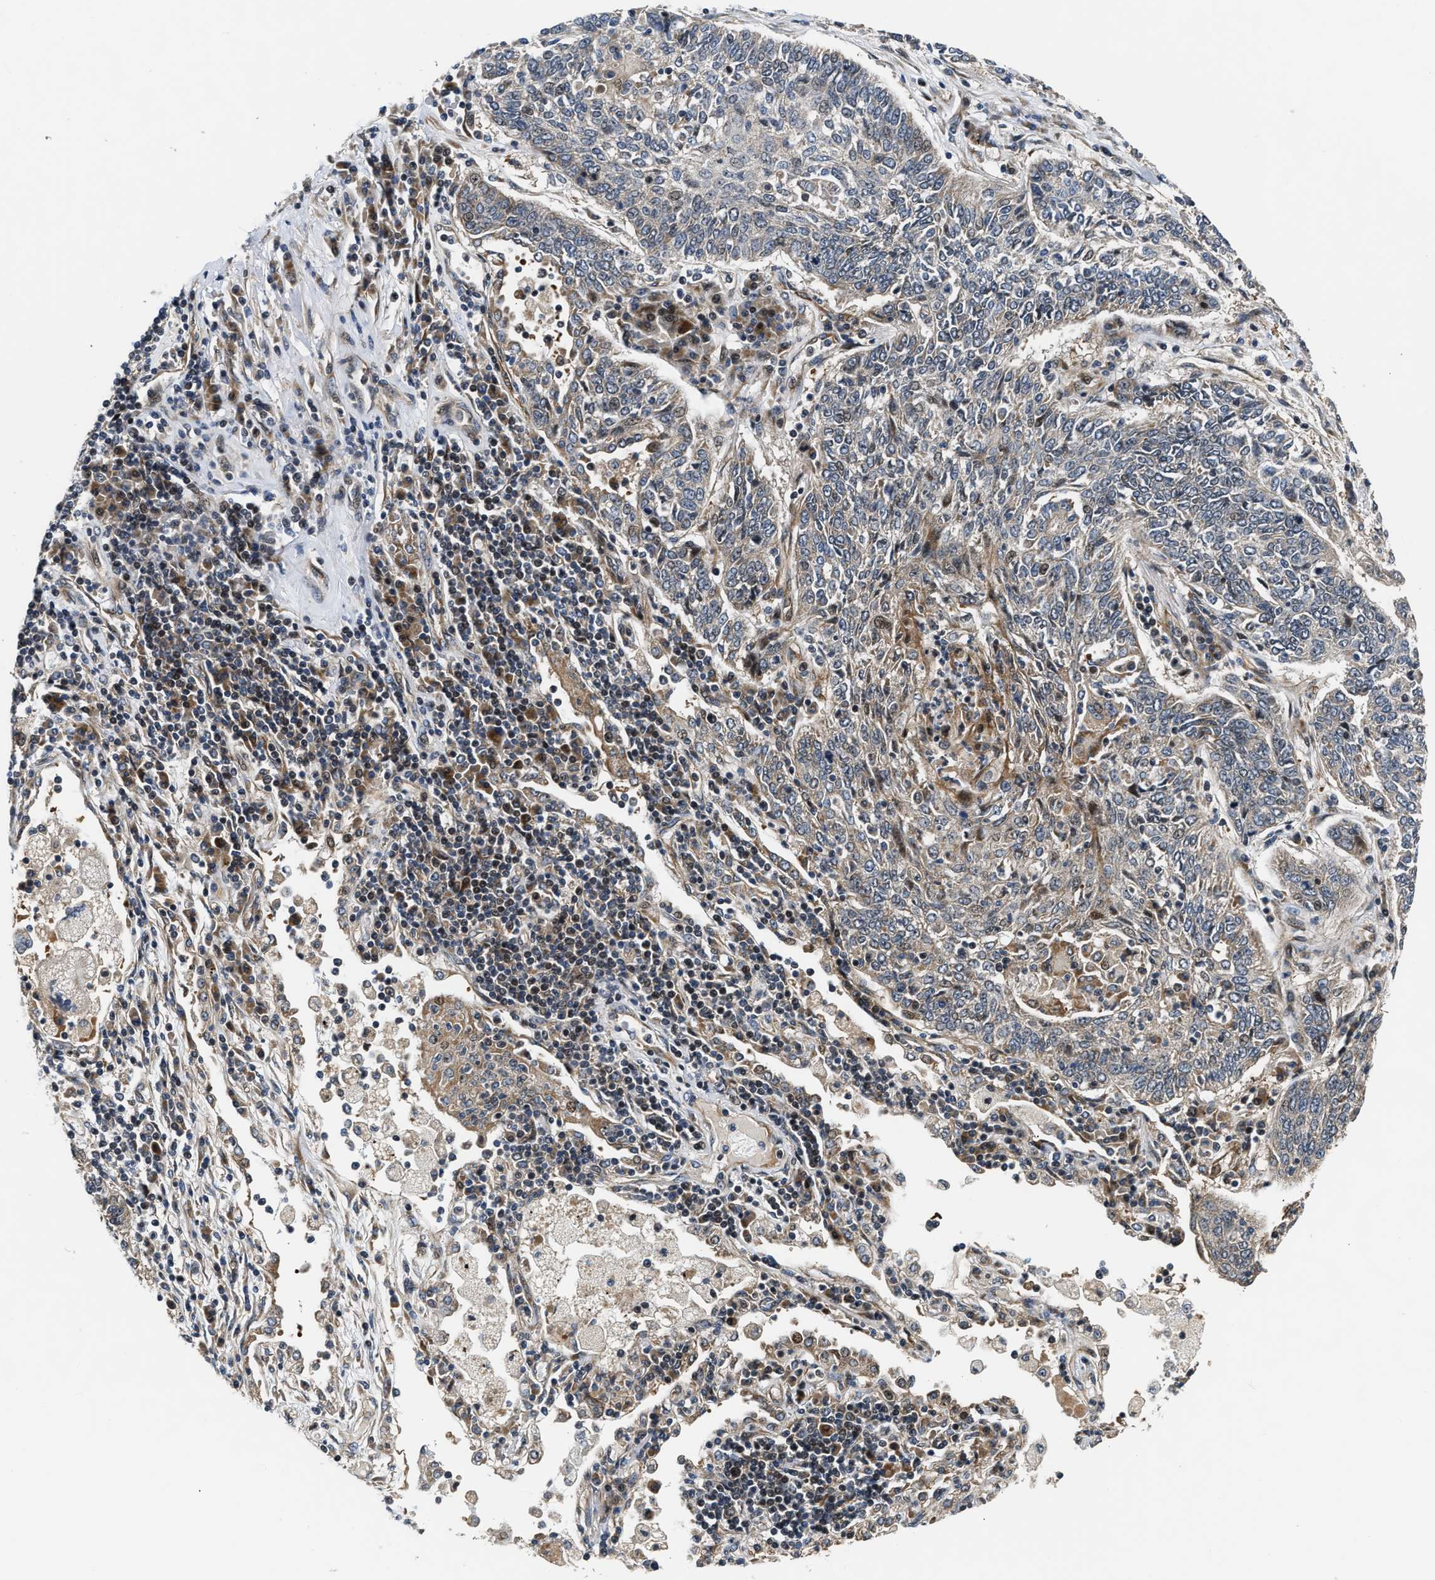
{"staining": {"intensity": "weak", "quantity": "<25%", "location": "cytoplasmic/membranous"}, "tissue": "lung cancer", "cell_type": "Tumor cells", "image_type": "cancer", "snomed": [{"axis": "morphology", "description": "Normal tissue, NOS"}, {"axis": "morphology", "description": "Squamous cell carcinoma, NOS"}, {"axis": "topography", "description": "Cartilage tissue"}, {"axis": "topography", "description": "Bronchus"}, {"axis": "topography", "description": "Lung"}], "caption": "Photomicrograph shows no protein staining in tumor cells of lung cancer (squamous cell carcinoma) tissue.", "gene": "ALDH3A2", "patient": {"sex": "female", "age": 49}}